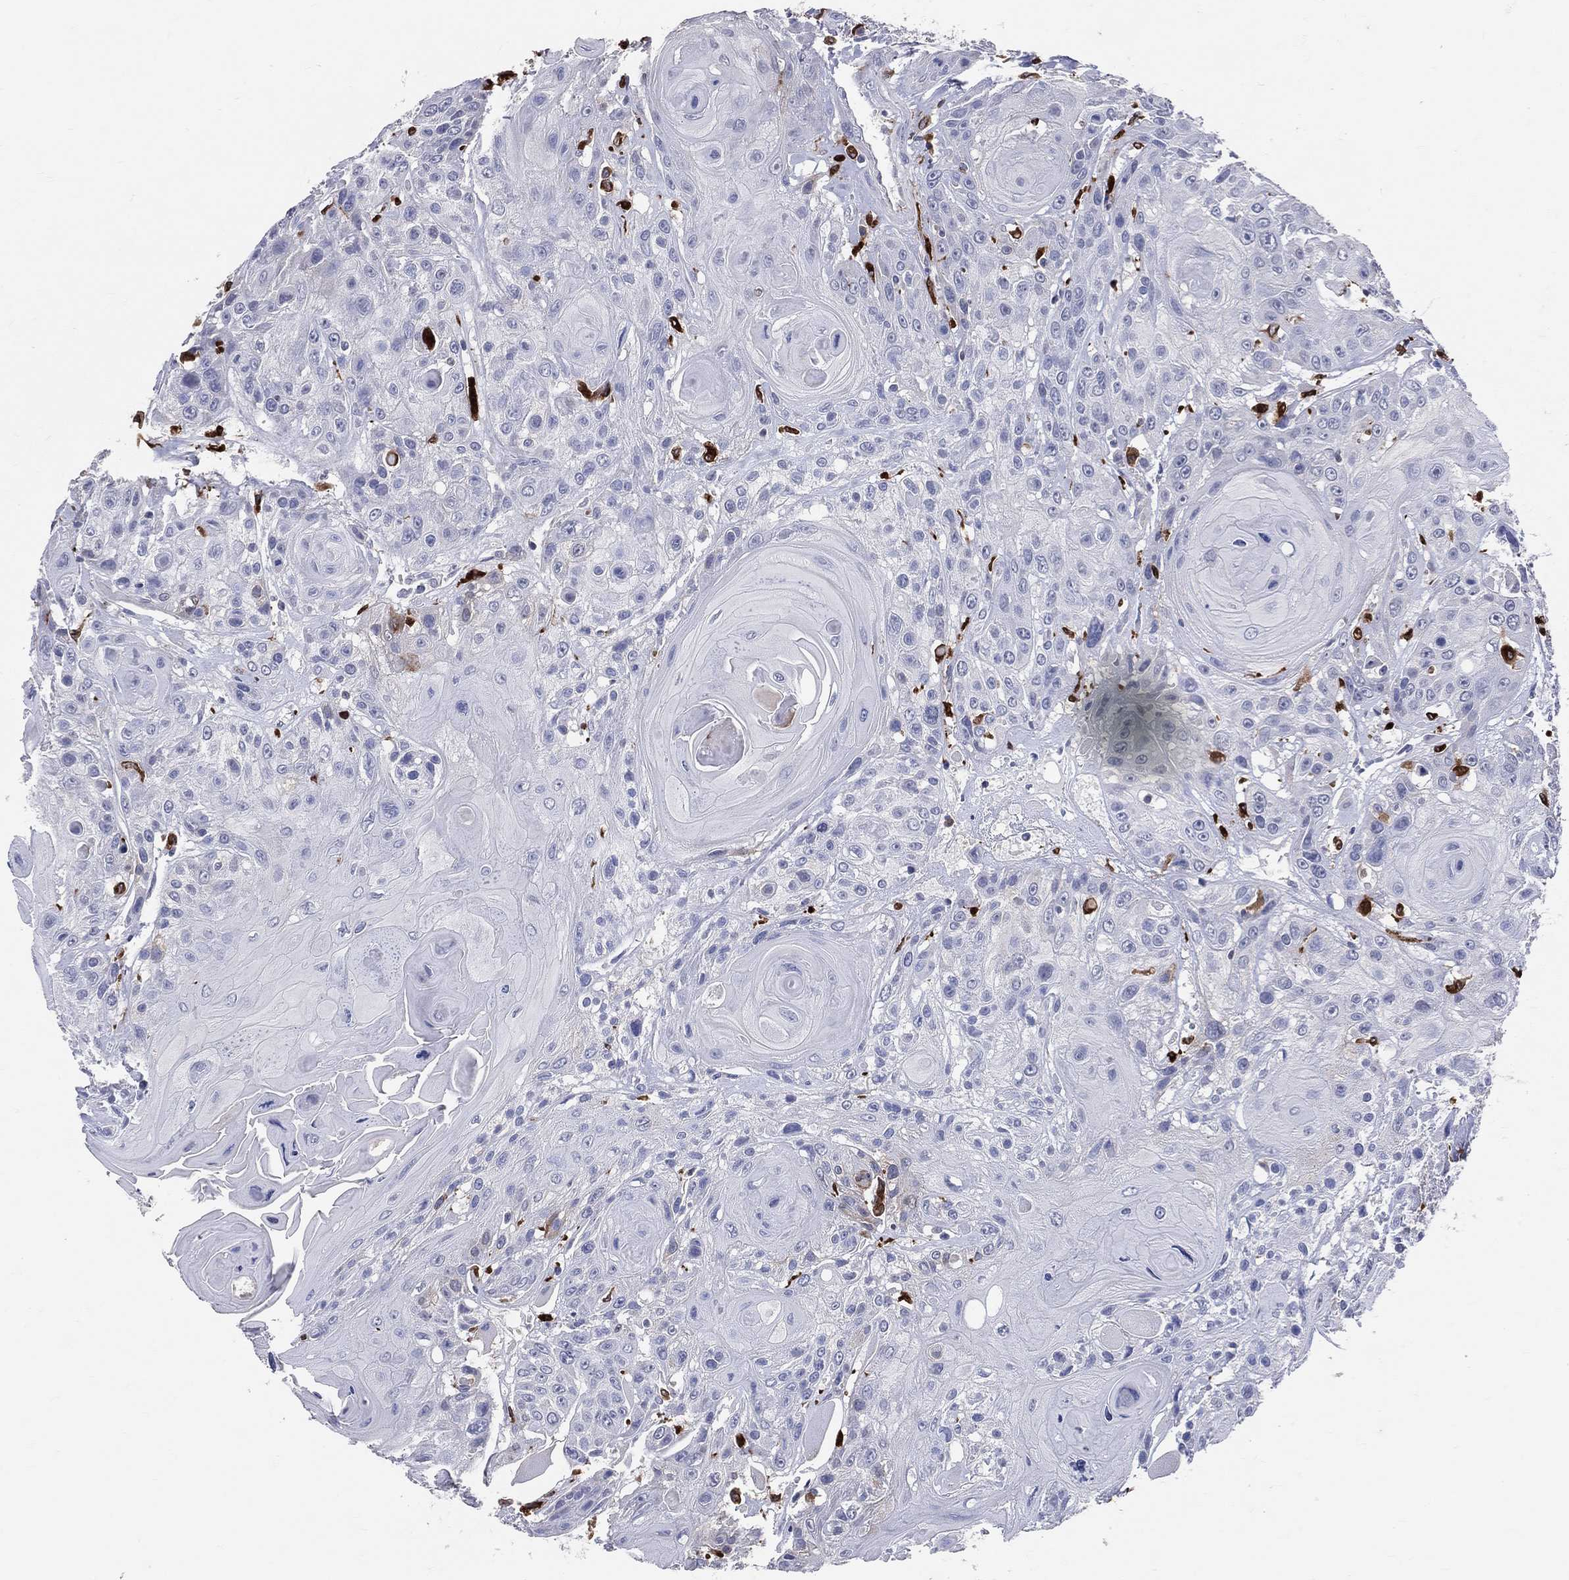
{"staining": {"intensity": "negative", "quantity": "none", "location": "none"}, "tissue": "head and neck cancer", "cell_type": "Tumor cells", "image_type": "cancer", "snomed": [{"axis": "morphology", "description": "Squamous cell carcinoma, NOS"}, {"axis": "topography", "description": "Head-Neck"}], "caption": "Immunohistochemistry (IHC) histopathology image of neoplastic tissue: human head and neck cancer (squamous cell carcinoma) stained with DAB displays no significant protein staining in tumor cells.", "gene": "CD74", "patient": {"sex": "female", "age": 59}}